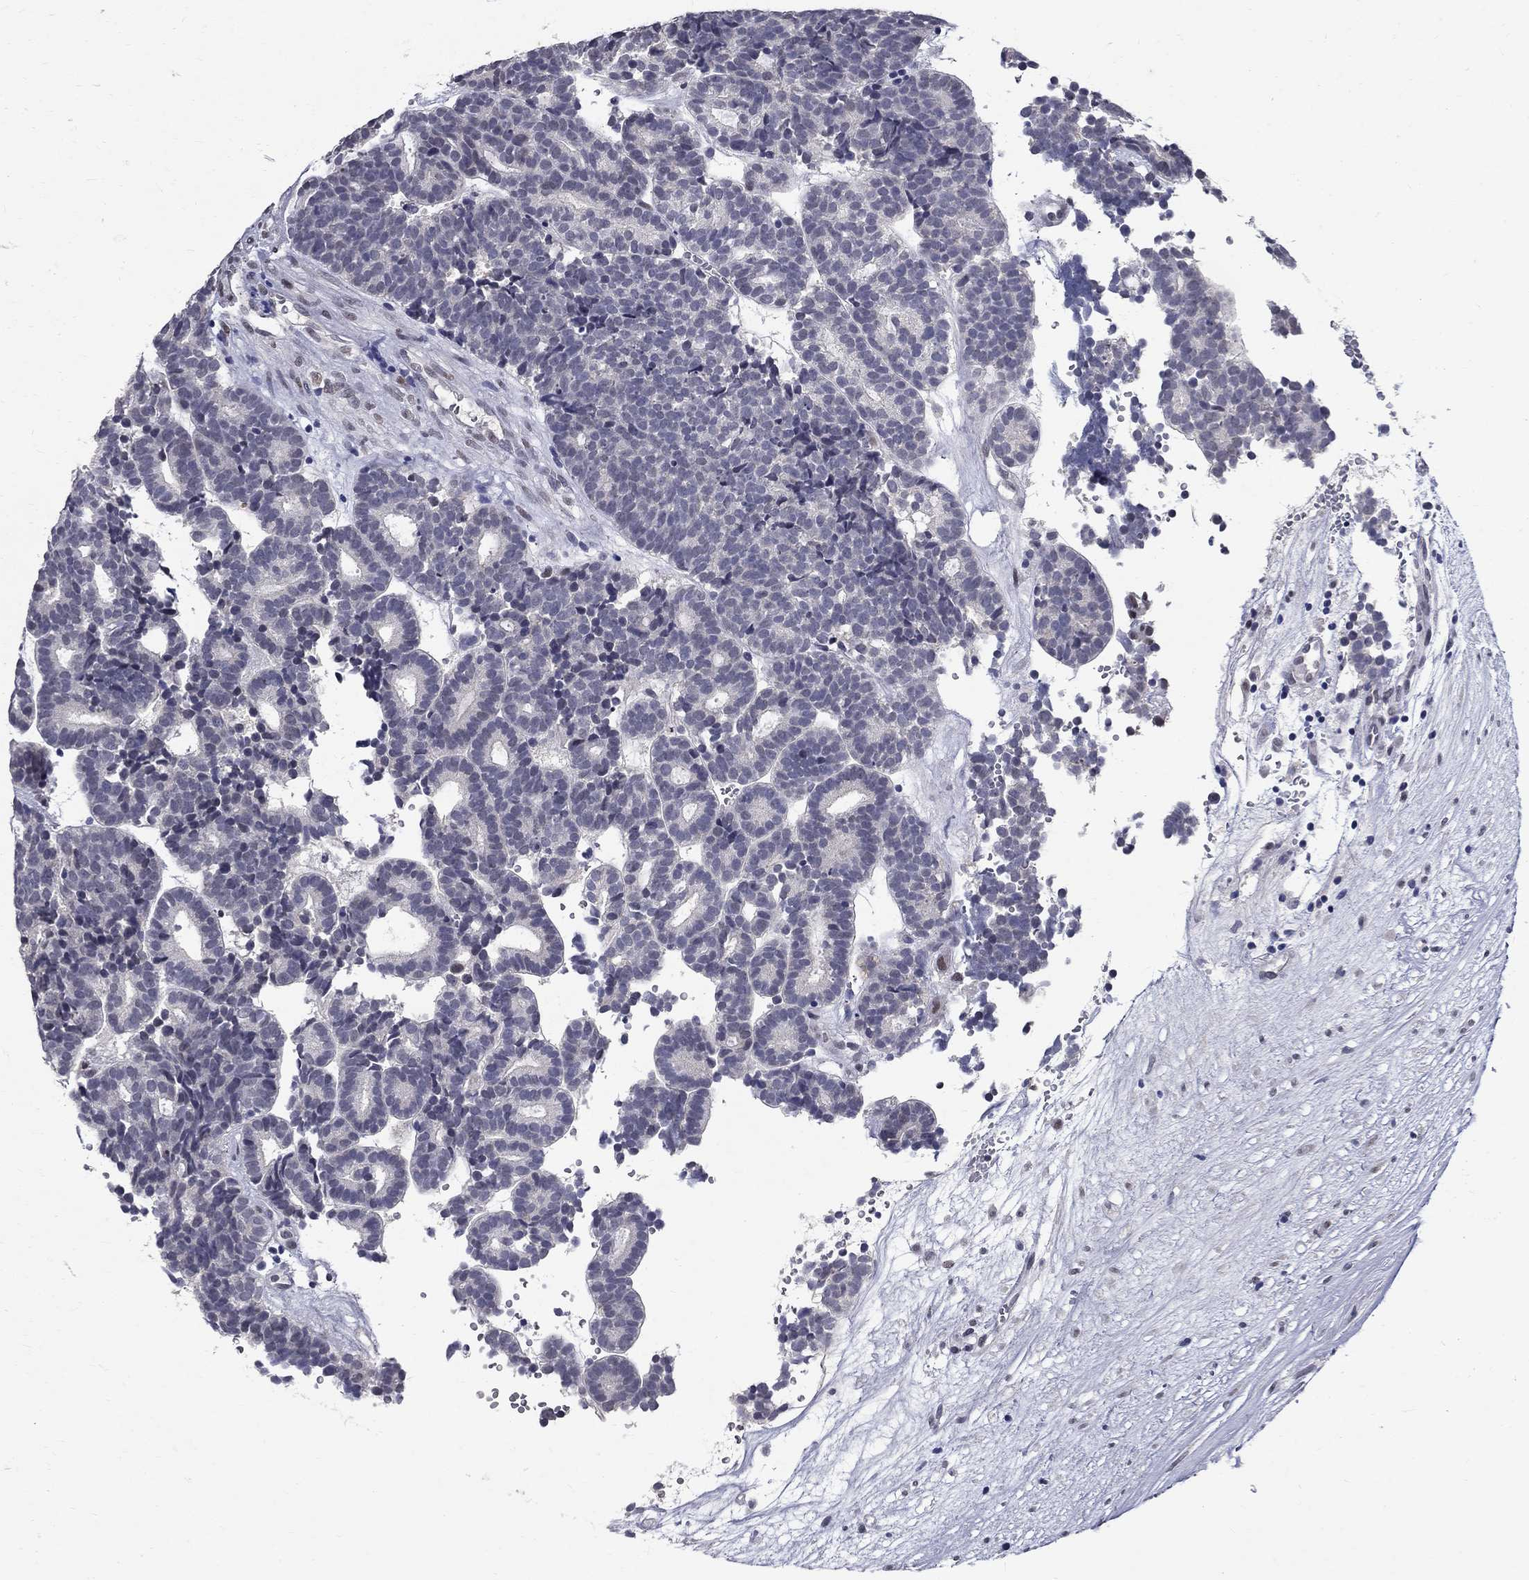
{"staining": {"intensity": "negative", "quantity": "none", "location": "none"}, "tissue": "head and neck cancer", "cell_type": "Tumor cells", "image_type": "cancer", "snomed": [{"axis": "morphology", "description": "Adenocarcinoma, NOS"}, {"axis": "topography", "description": "Head-Neck"}], "caption": "IHC histopathology image of head and neck cancer (adenocarcinoma) stained for a protein (brown), which reveals no expression in tumor cells. (Immunohistochemistry (ihc), brightfield microscopy, high magnification).", "gene": "RBFOX1", "patient": {"sex": "female", "age": 81}}